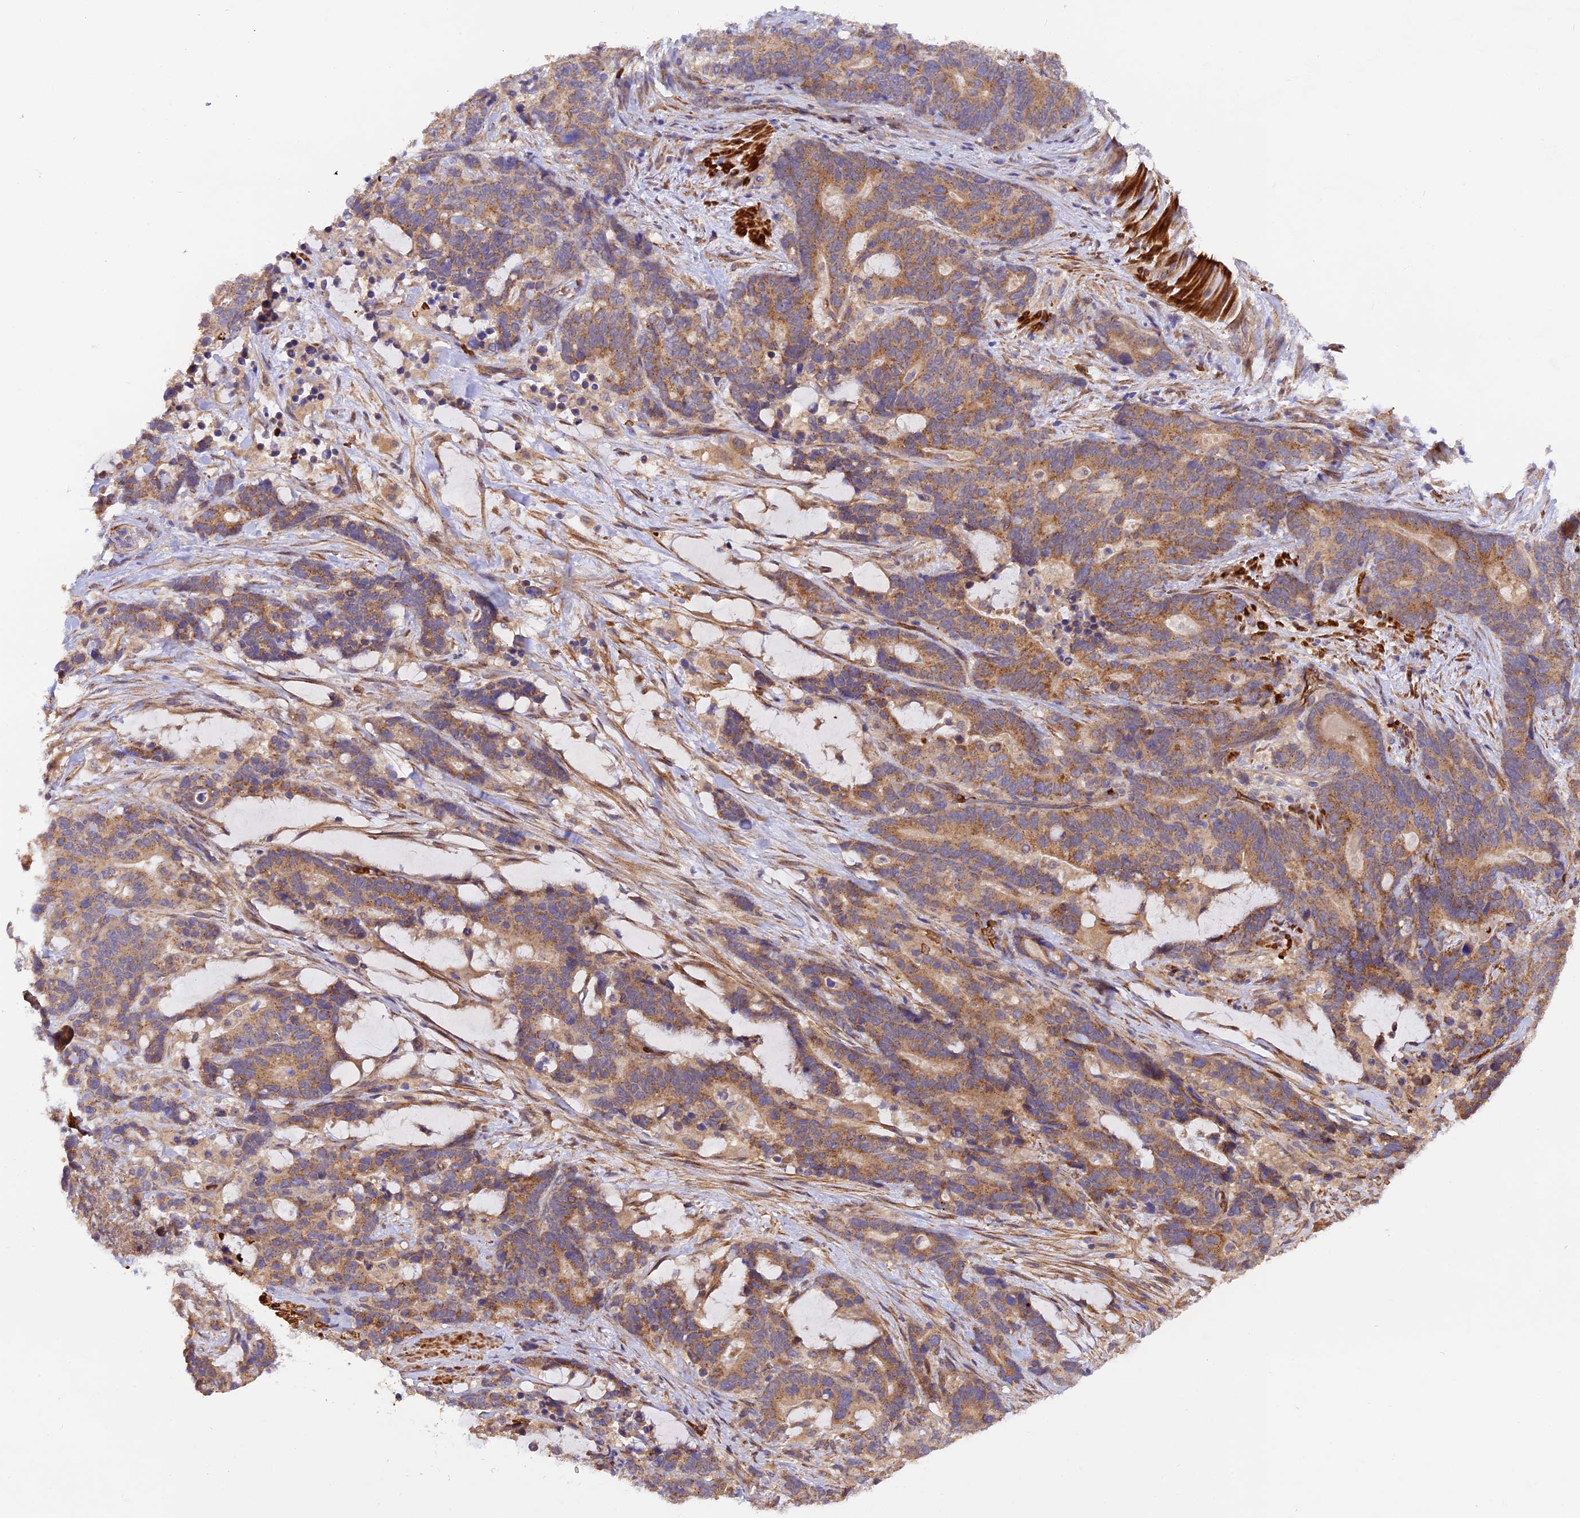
{"staining": {"intensity": "moderate", "quantity": ">75%", "location": "cytoplasmic/membranous"}, "tissue": "stomach cancer", "cell_type": "Tumor cells", "image_type": "cancer", "snomed": [{"axis": "morphology", "description": "Adenocarcinoma, NOS"}, {"axis": "topography", "description": "Stomach"}], "caption": "Adenocarcinoma (stomach) stained with immunohistochemistry (IHC) demonstrates moderate cytoplasmic/membranous positivity in approximately >75% of tumor cells.", "gene": "WDFY4", "patient": {"sex": "female", "age": 76}}